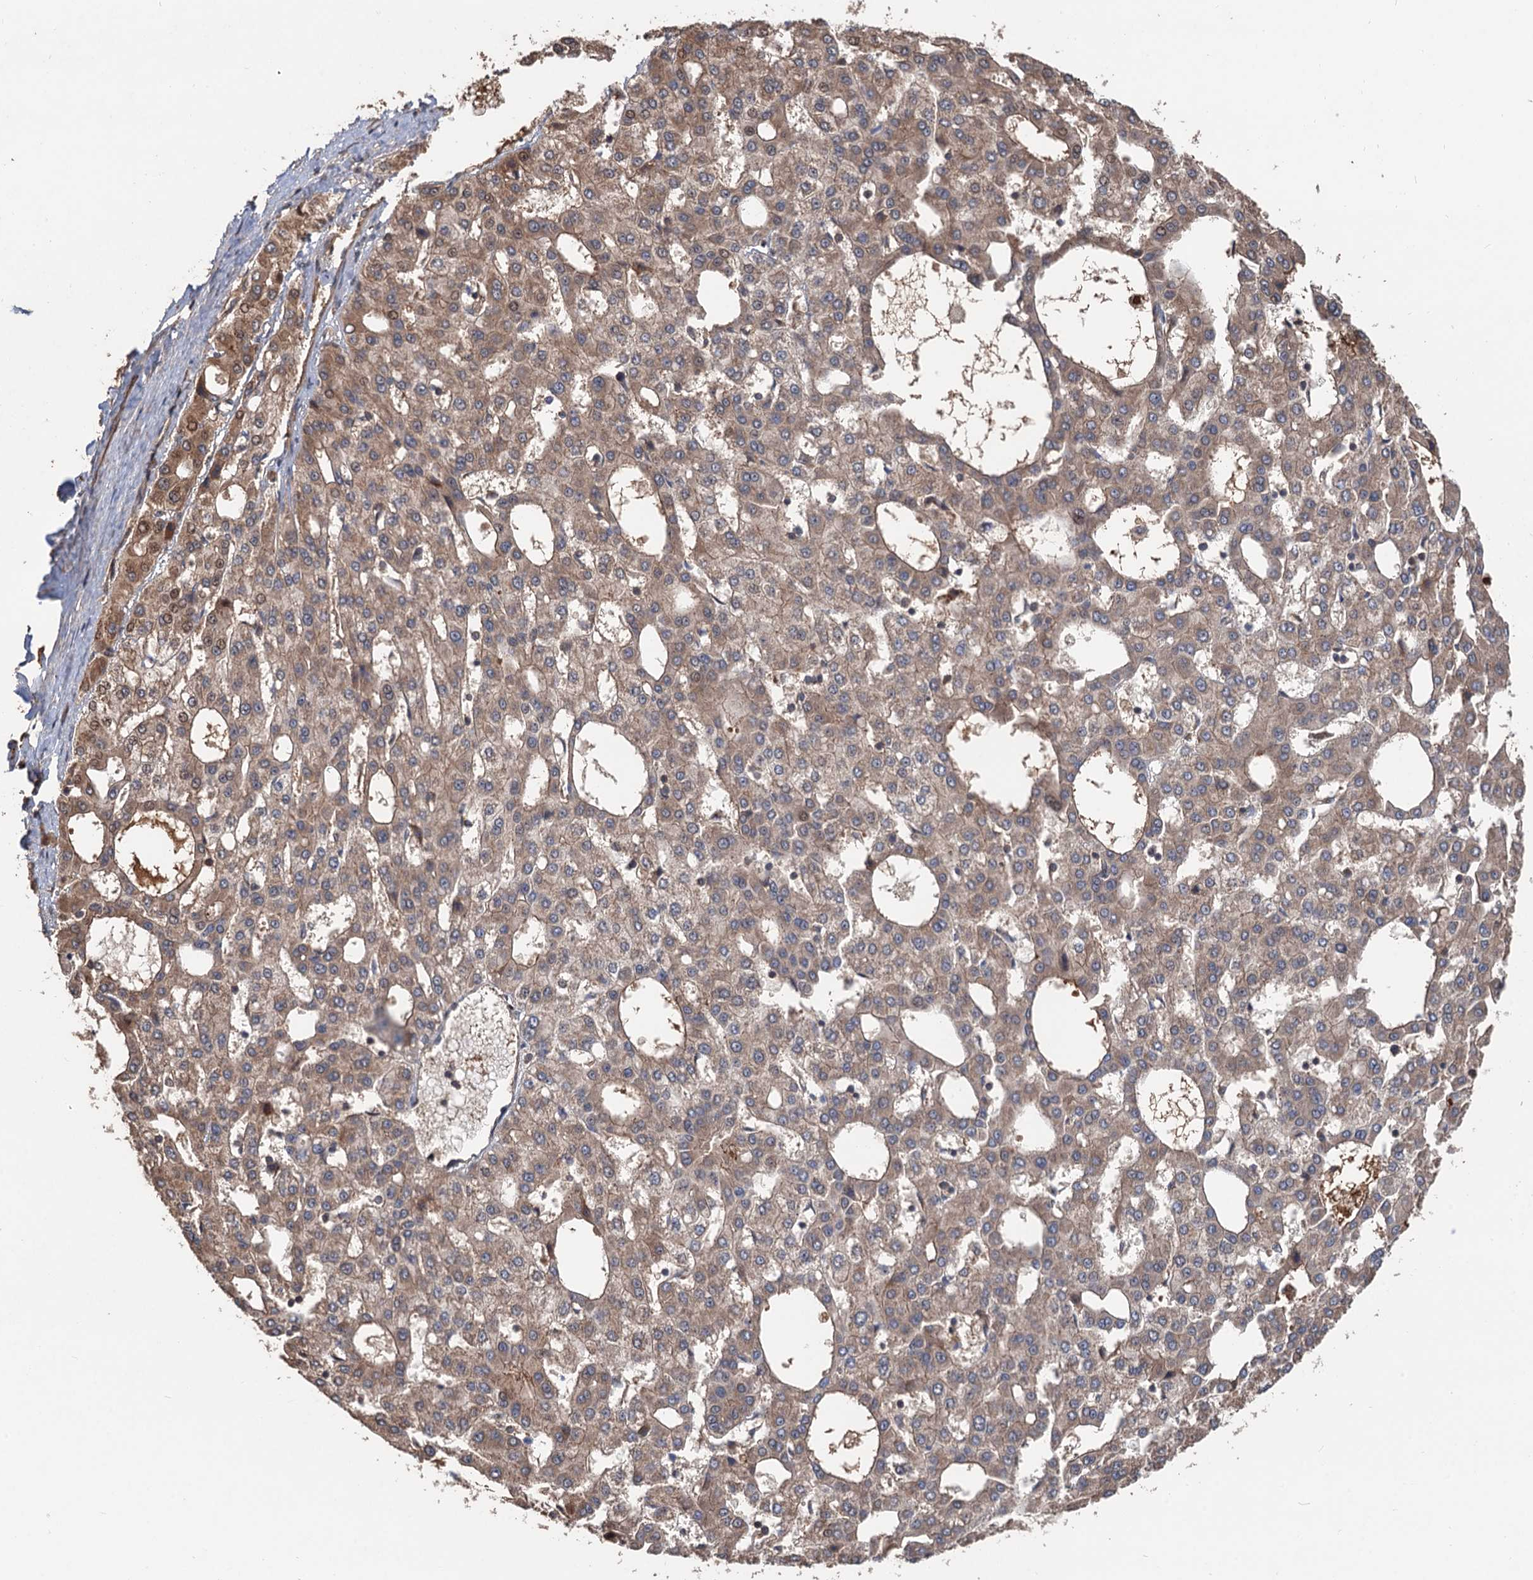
{"staining": {"intensity": "moderate", "quantity": ">75%", "location": "cytoplasmic/membranous"}, "tissue": "liver cancer", "cell_type": "Tumor cells", "image_type": "cancer", "snomed": [{"axis": "morphology", "description": "Carcinoma, Hepatocellular, NOS"}, {"axis": "topography", "description": "Liver"}], "caption": "The immunohistochemical stain highlights moderate cytoplasmic/membranous positivity in tumor cells of liver cancer tissue.", "gene": "DEXI", "patient": {"sex": "male", "age": 47}}